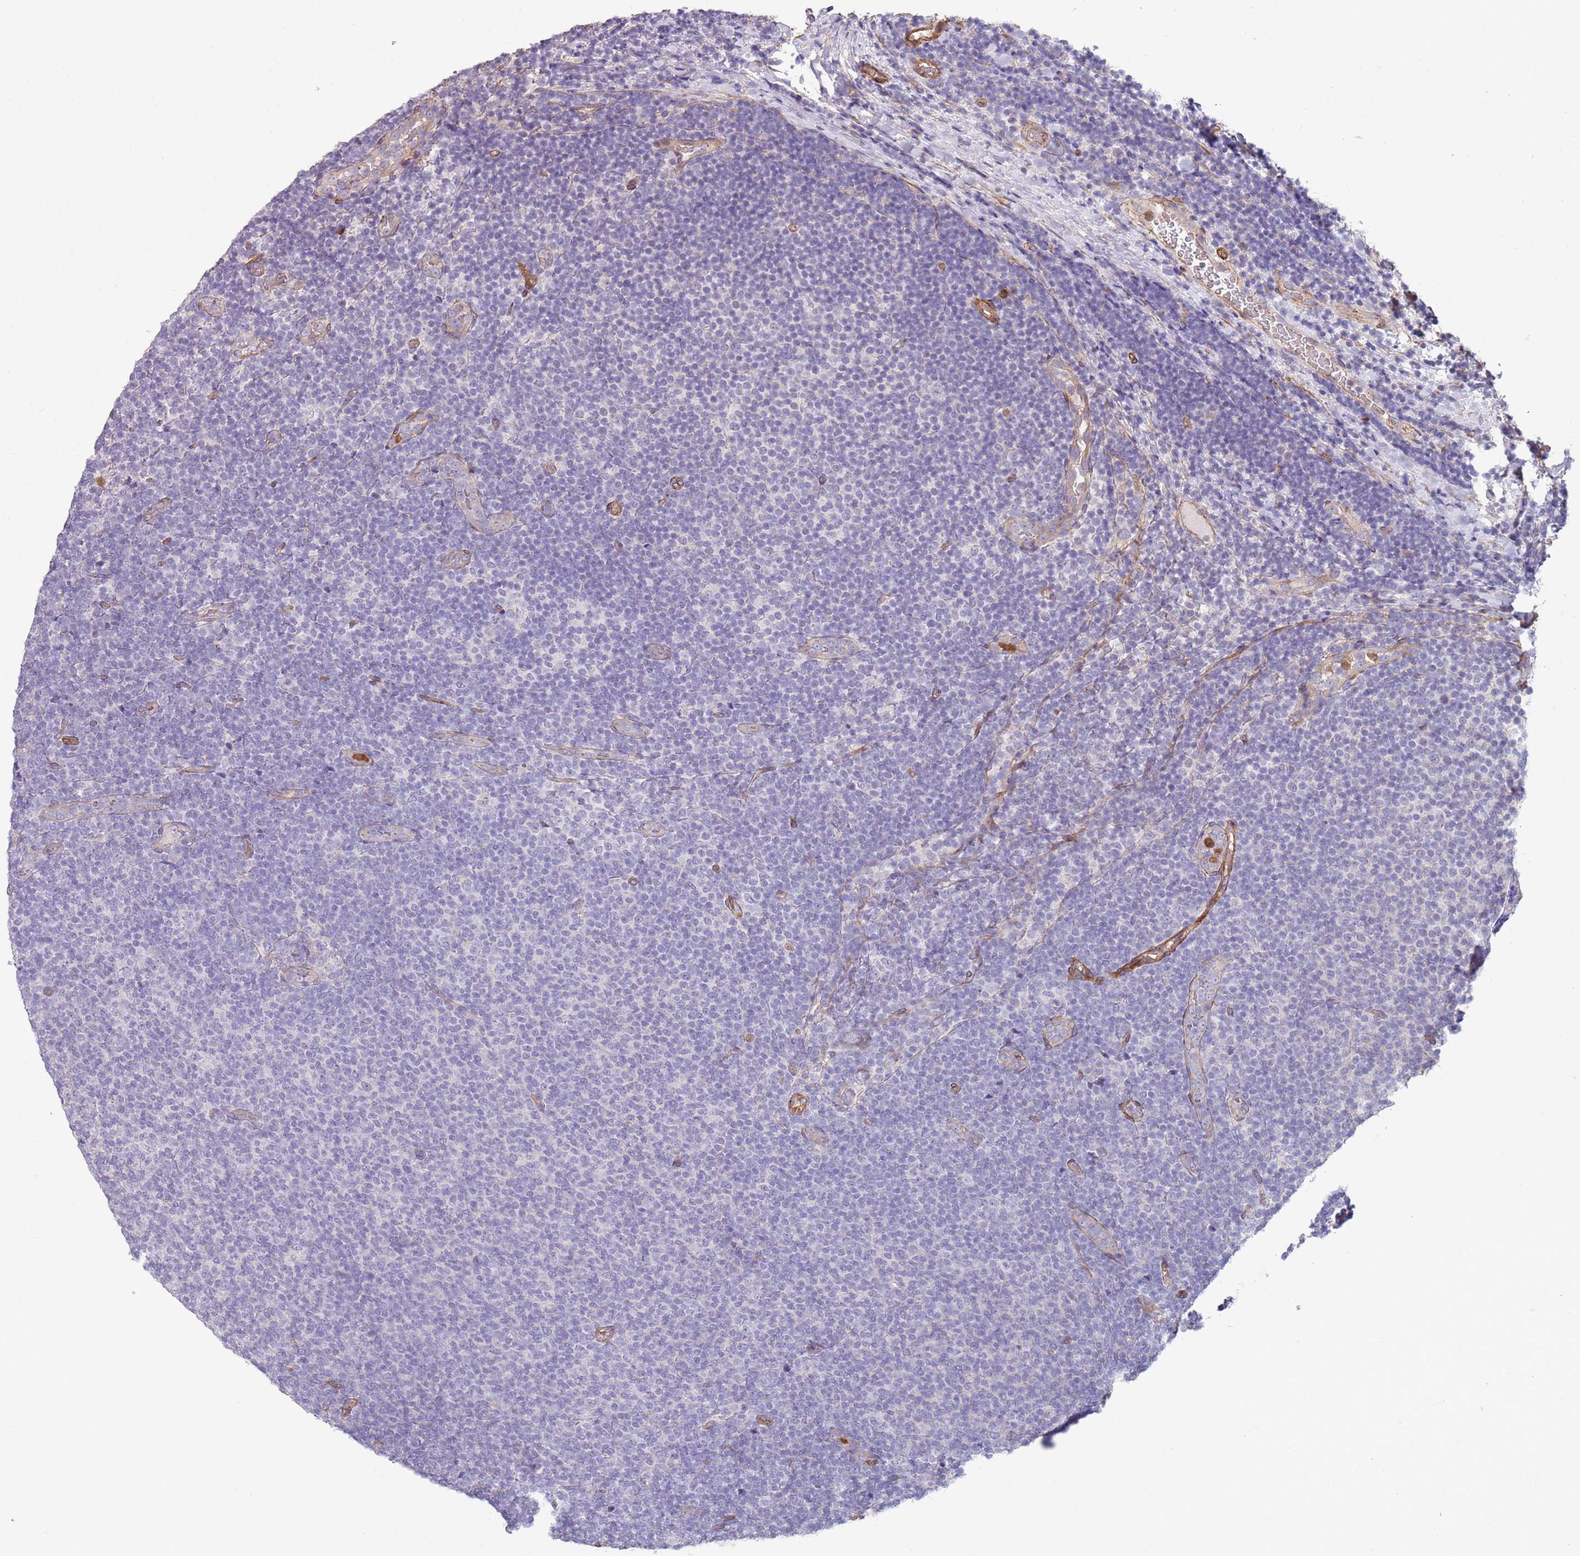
{"staining": {"intensity": "negative", "quantity": "none", "location": "none"}, "tissue": "lymphoma", "cell_type": "Tumor cells", "image_type": "cancer", "snomed": [{"axis": "morphology", "description": "Malignant lymphoma, non-Hodgkin's type, Low grade"}, {"axis": "topography", "description": "Lymph node"}], "caption": "Tumor cells are negative for protein expression in human lymphoma.", "gene": "PHLPP2", "patient": {"sex": "male", "age": 66}}